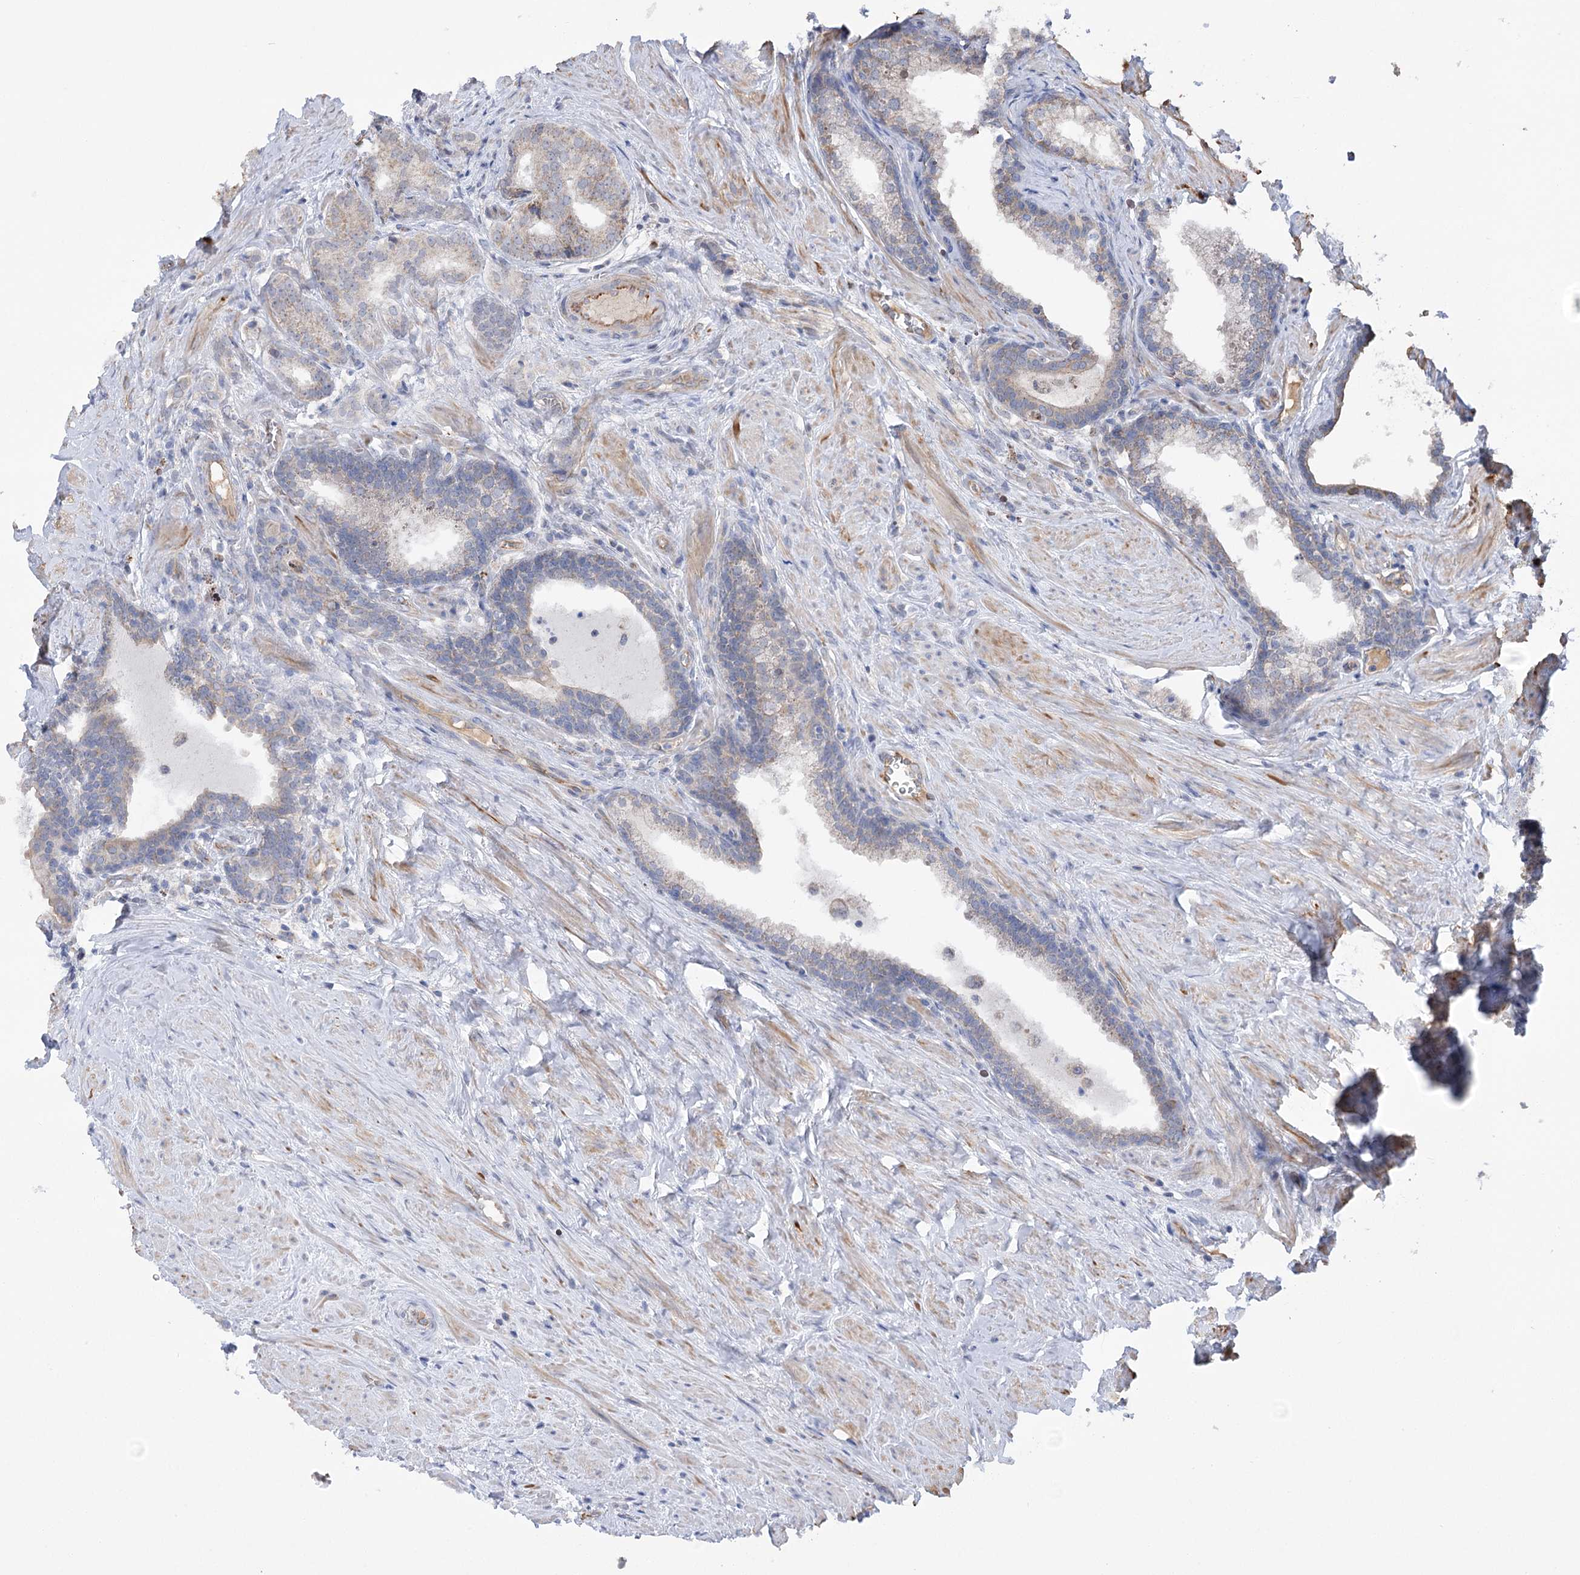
{"staining": {"intensity": "weak", "quantity": "<25%", "location": "cytoplasmic/membranous"}, "tissue": "prostate cancer", "cell_type": "Tumor cells", "image_type": "cancer", "snomed": [{"axis": "morphology", "description": "Adenocarcinoma, Low grade"}, {"axis": "topography", "description": "Prostate"}], "caption": "An immunohistochemistry histopathology image of prostate cancer (low-grade adenocarcinoma) is shown. There is no staining in tumor cells of prostate cancer (low-grade adenocarcinoma).", "gene": "ECHDC3", "patient": {"sex": "male", "age": 71}}